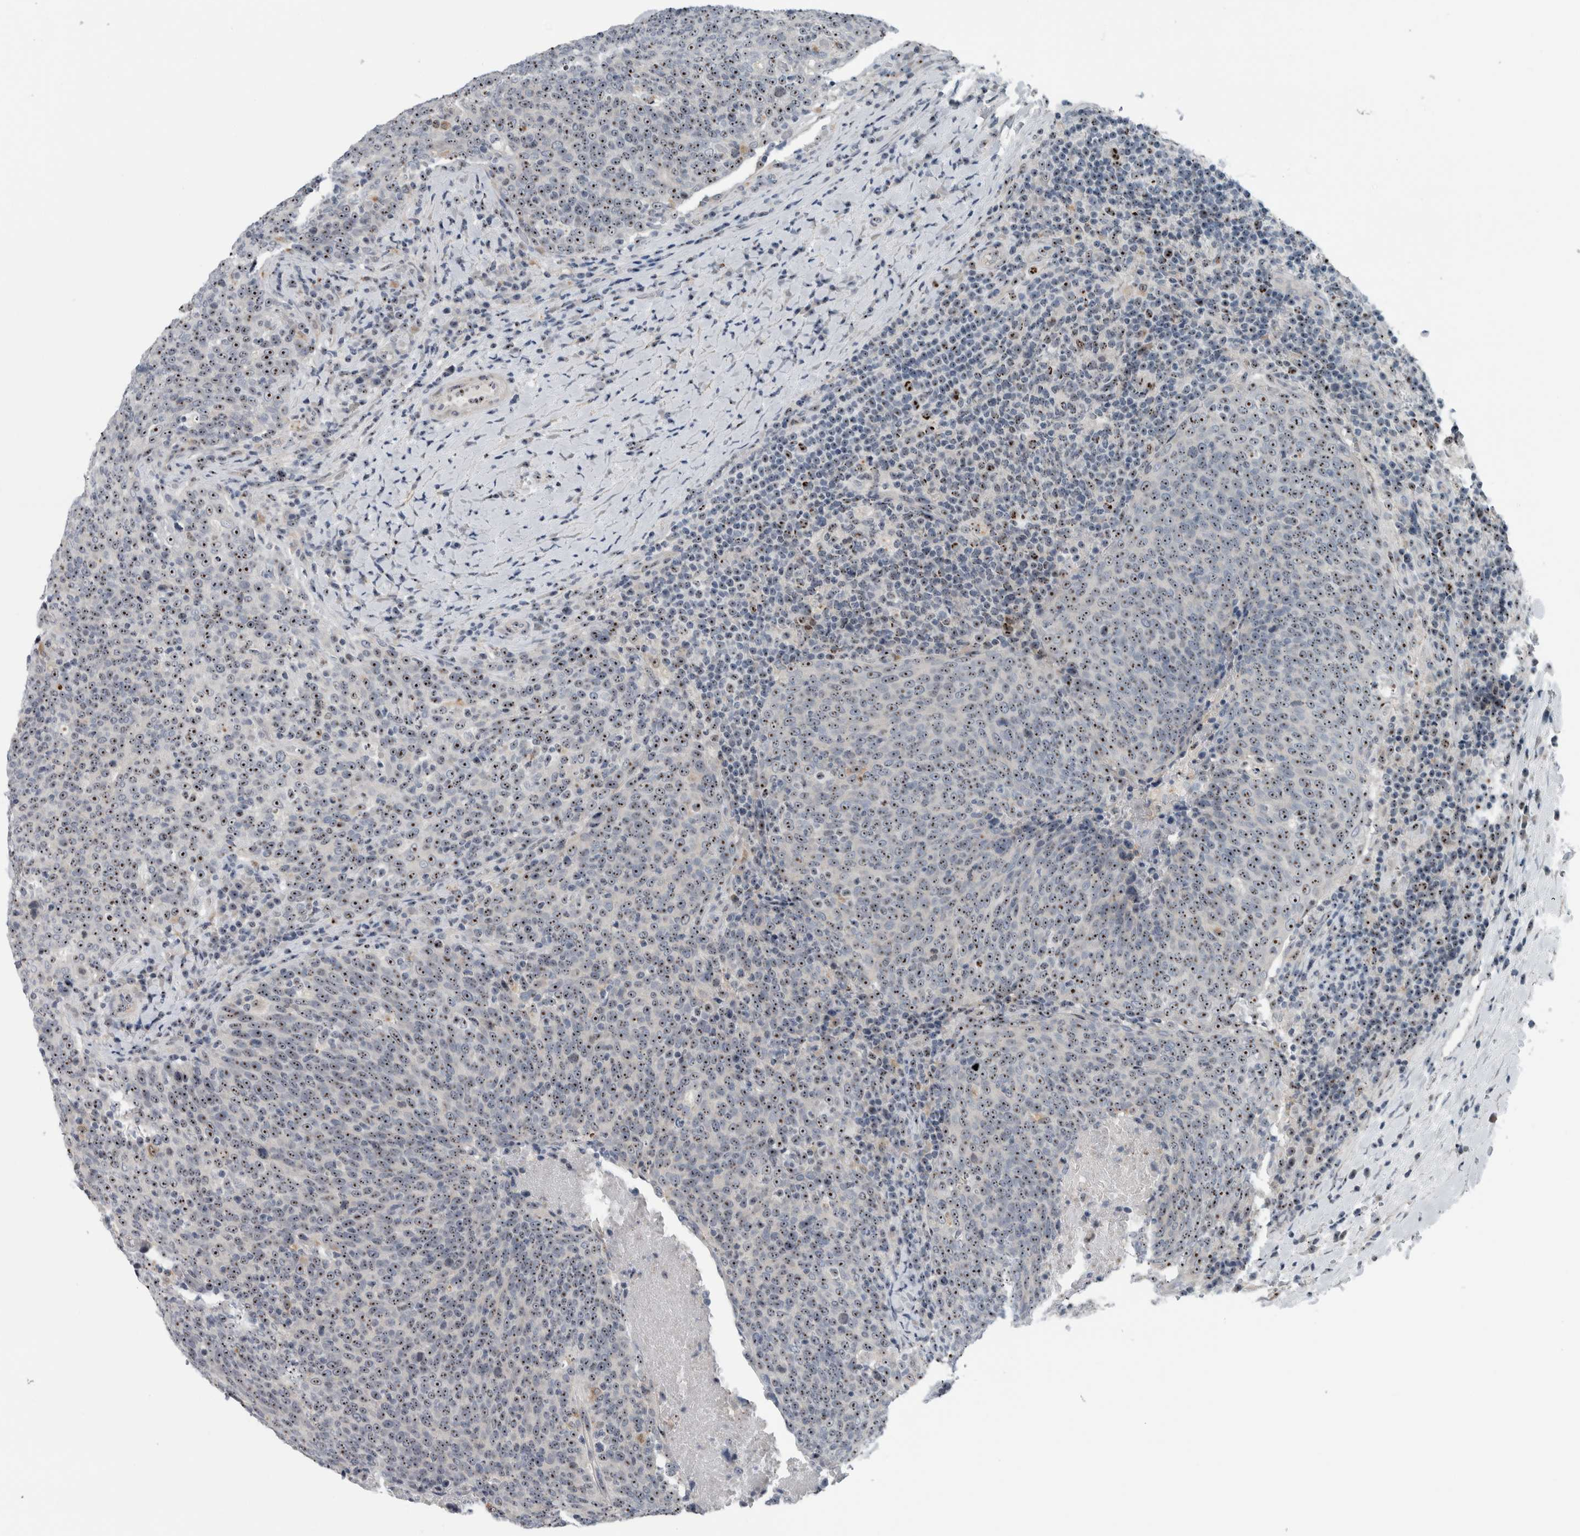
{"staining": {"intensity": "moderate", "quantity": ">75%", "location": "nuclear"}, "tissue": "head and neck cancer", "cell_type": "Tumor cells", "image_type": "cancer", "snomed": [{"axis": "morphology", "description": "Squamous cell carcinoma, NOS"}, {"axis": "morphology", "description": "Squamous cell carcinoma, metastatic, NOS"}, {"axis": "topography", "description": "Lymph node"}, {"axis": "topography", "description": "Head-Neck"}], "caption": "Moderate nuclear protein staining is seen in about >75% of tumor cells in metastatic squamous cell carcinoma (head and neck).", "gene": "UTP6", "patient": {"sex": "male", "age": 62}}